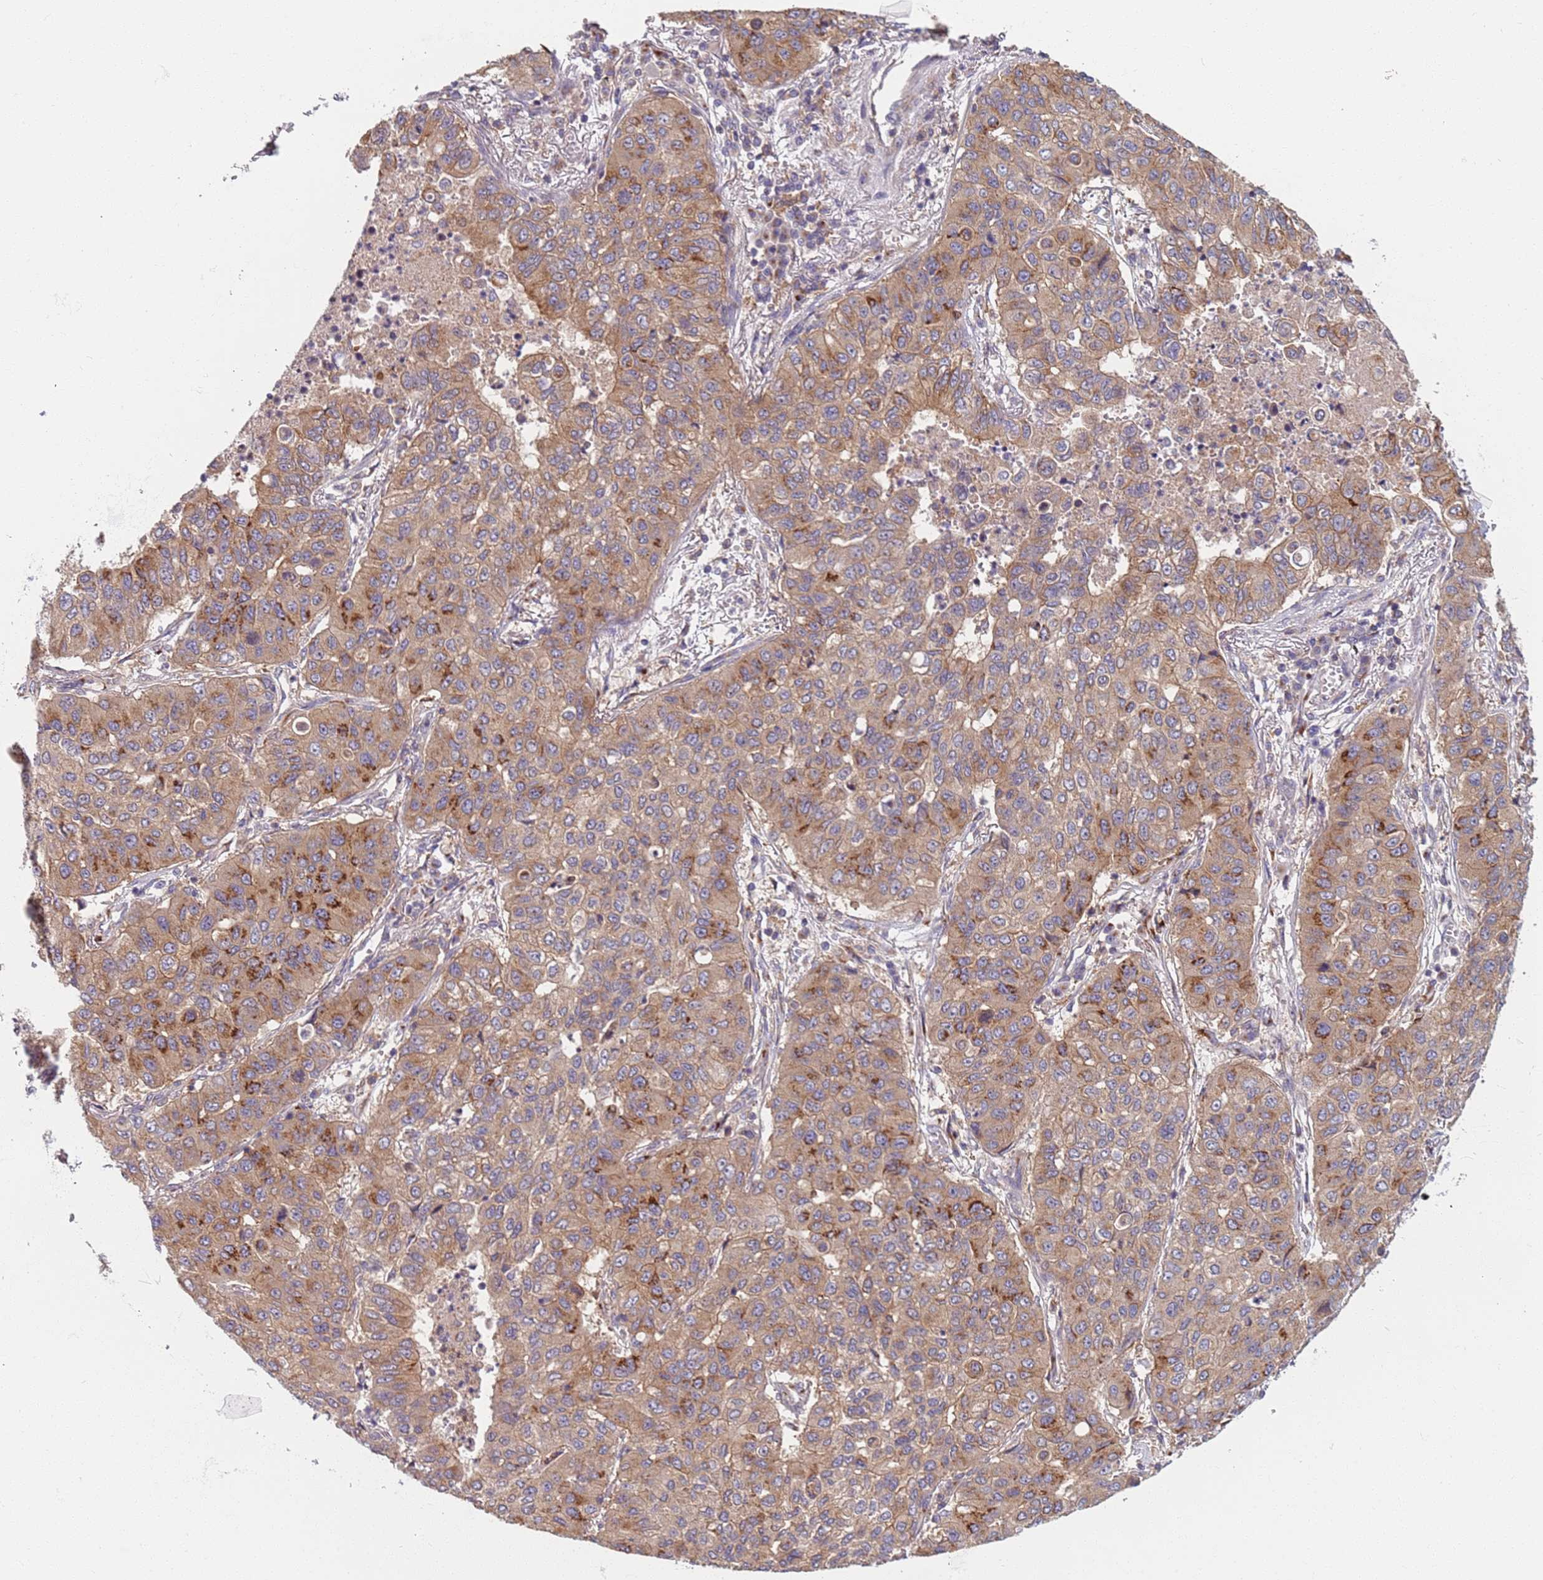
{"staining": {"intensity": "moderate", "quantity": ">75%", "location": "cytoplasmic/membranous"}, "tissue": "lung cancer", "cell_type": "Tumor cells", "image_type": "cancer", "snomed": [{"axis": "morphology", "description": "Squamous cell carcinoma, NOS"}, {"axis": "topography", "description": "Lung"}], "caption": "A brown stain highlights moderate cytoplasmic/membranous staining of a protein in human lung cancer (squamous cell carcinoma) tumor cells.", "gene": "AKTIP", "patient": {"sex": "male", "age": 74}}